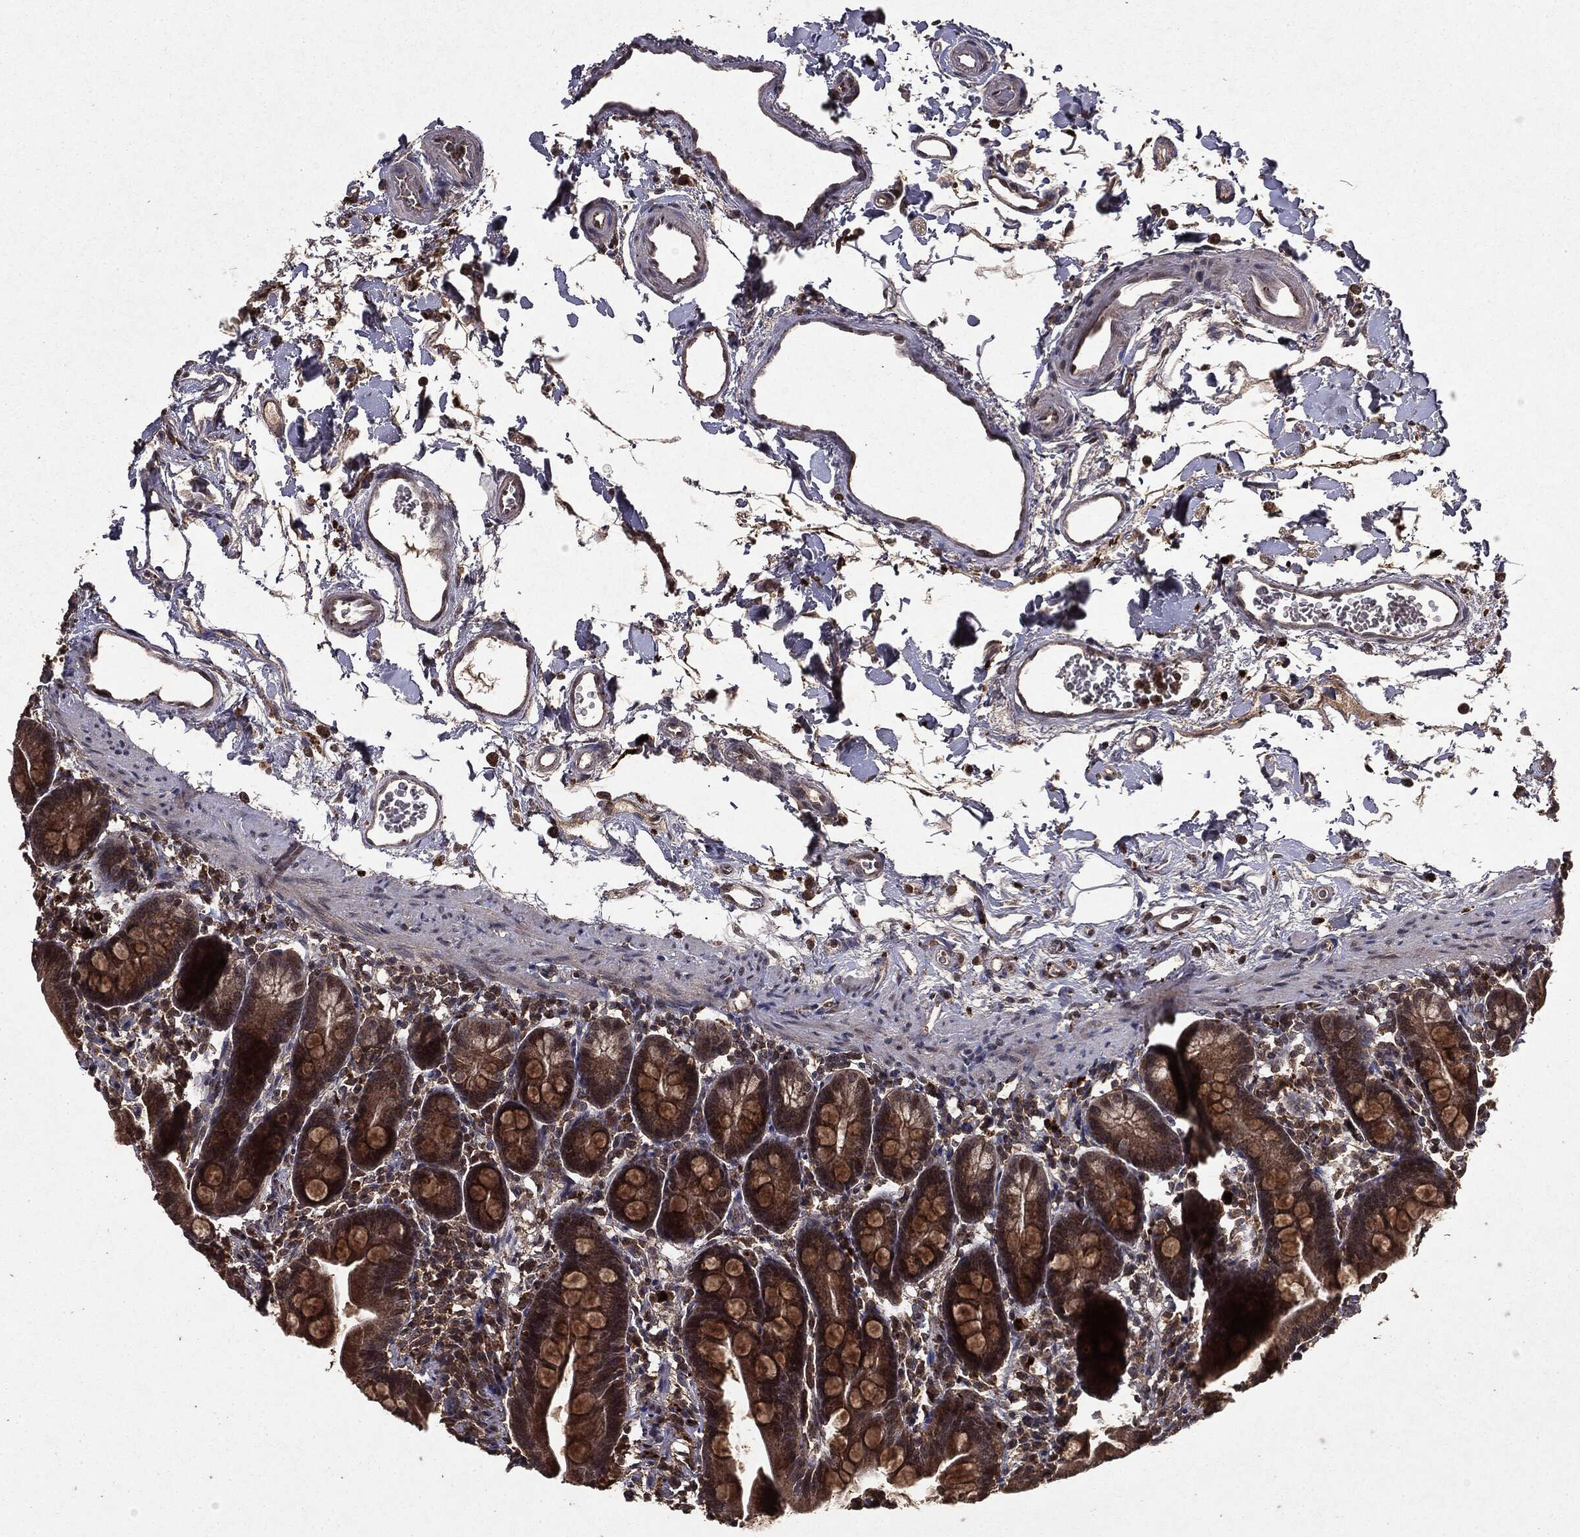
{"staining": {"intensity": "moderate", "quantity": ">75%", "location": "cytoplasmic/membranous"}, "tissue": "small intestine", "cell_type": "Glandular cells", "image_type": "normal", "snomed": [{"axis": "morphology", "description": "Normal tissue, NOS"}, {"axis": "topography", "description": "Small intestine"}], "caption": "A high-resolution micrograph shows IHC staining of normal small intestine, which shows moderate cytoplasmic/membranous expression in about >75% of glandular cells. (Brightfield microscopy of DAB IHC at high magnification).", "gene": "MTOR", "patient": {"sex": "female", "age": 44}}